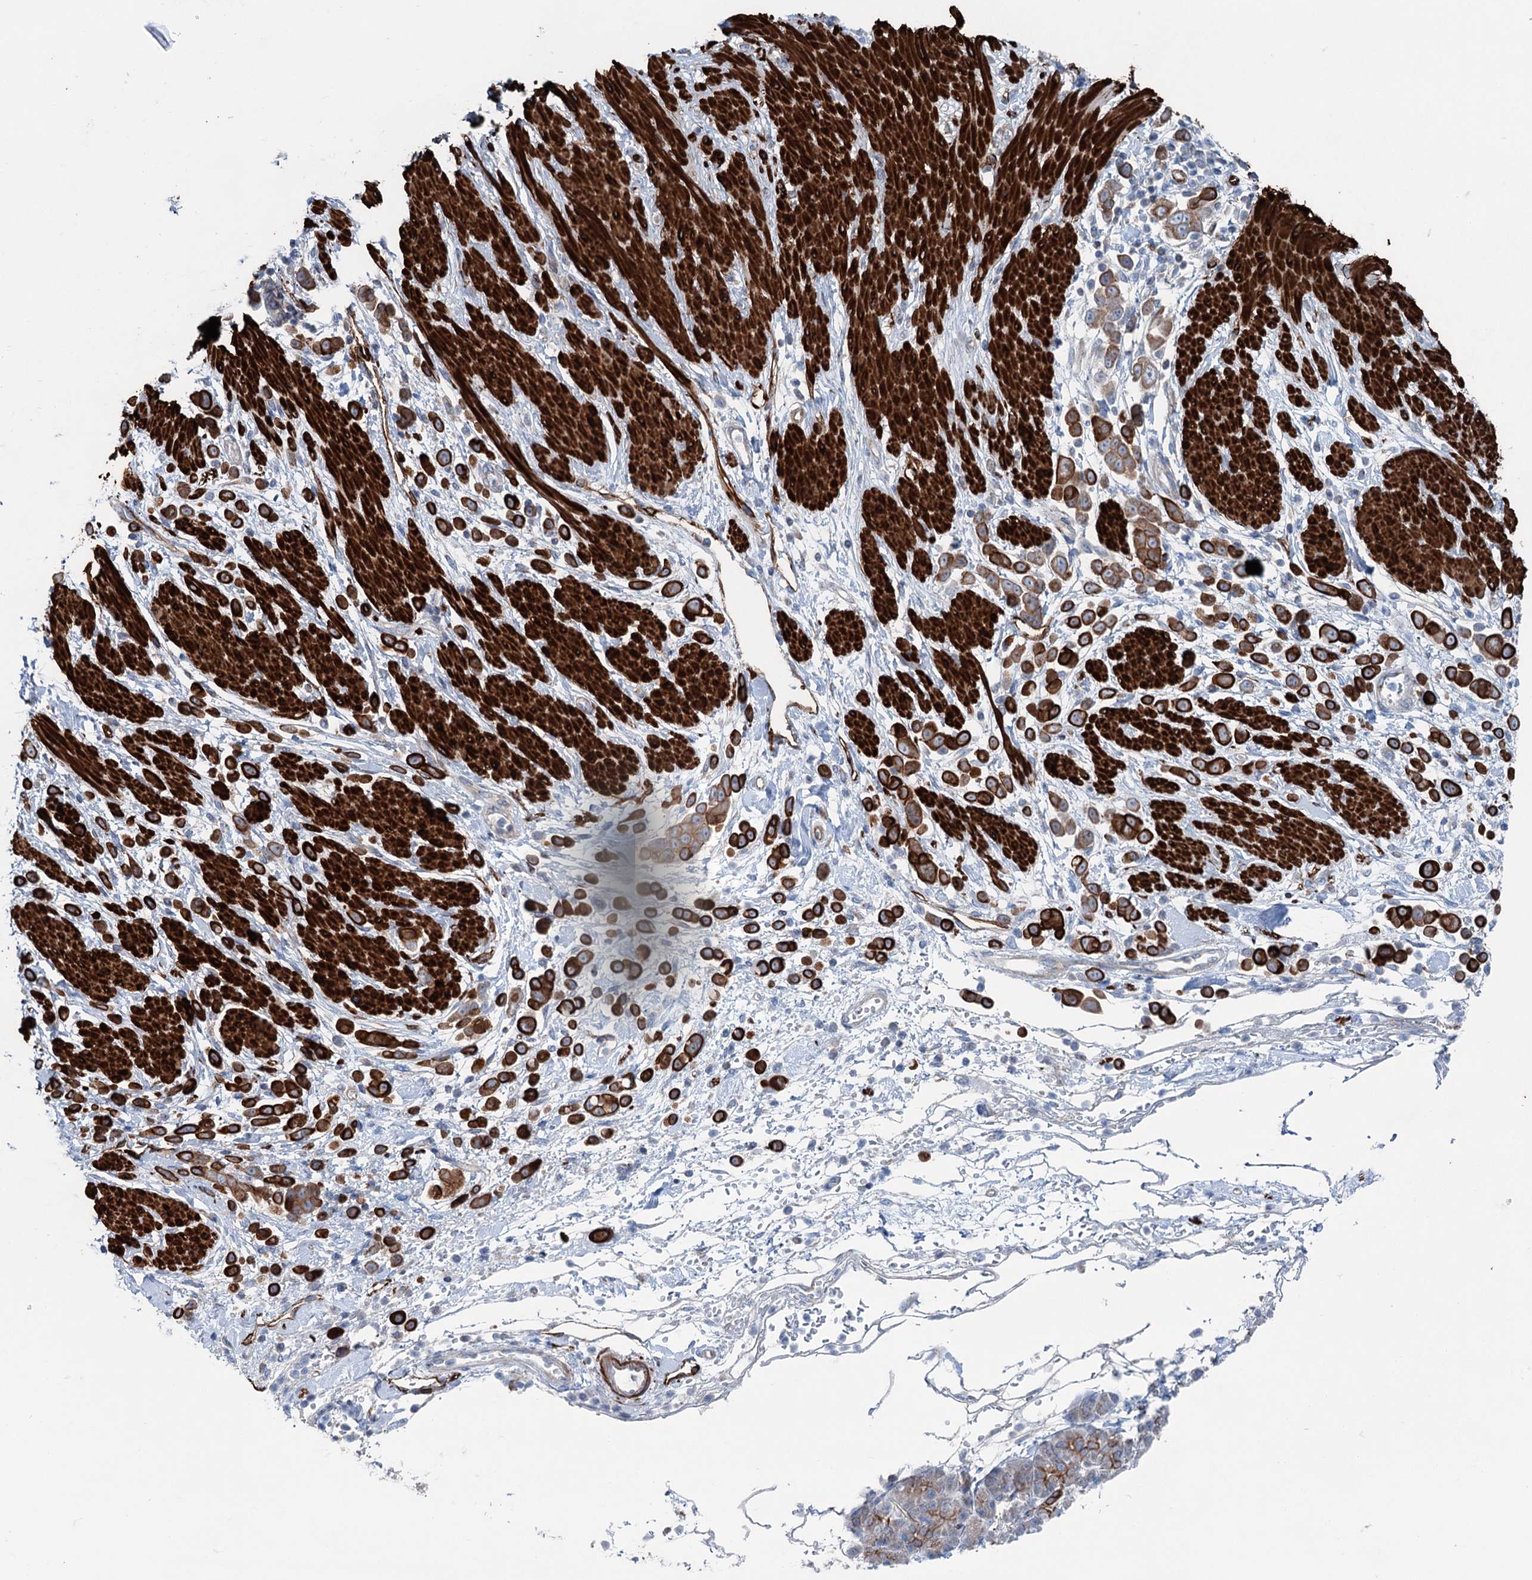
{"staining": {"intensity": "strong", "quantity": ">75%", "location": "cytoplasmic/membranous"}, "tissue": "pancreatic cancer", "cell_type": "Tumor cells", "image_type": "cancer", "snomed": [{"axis": "morphology", "description": "Normal tissue, NOS"}, {"axis": "morphology", "description": "Adenocarcinoma, NOS"}, {"axis": "topography", "description": "Pancreas"}], "caption": "Immunohistochemical staining of human pancreatic cancer demonstrates high levels of strong cytoplasmic/membranous protein expression in about >75% of tumor cells. The staining was performed using DAB to visualize the protein expression in brown, while the nuclei were stained in blue with hematoxylin (Magnification: 20x).", "gene": "CALCOCO1", "patient": {"sex": "female", "age": 64}}